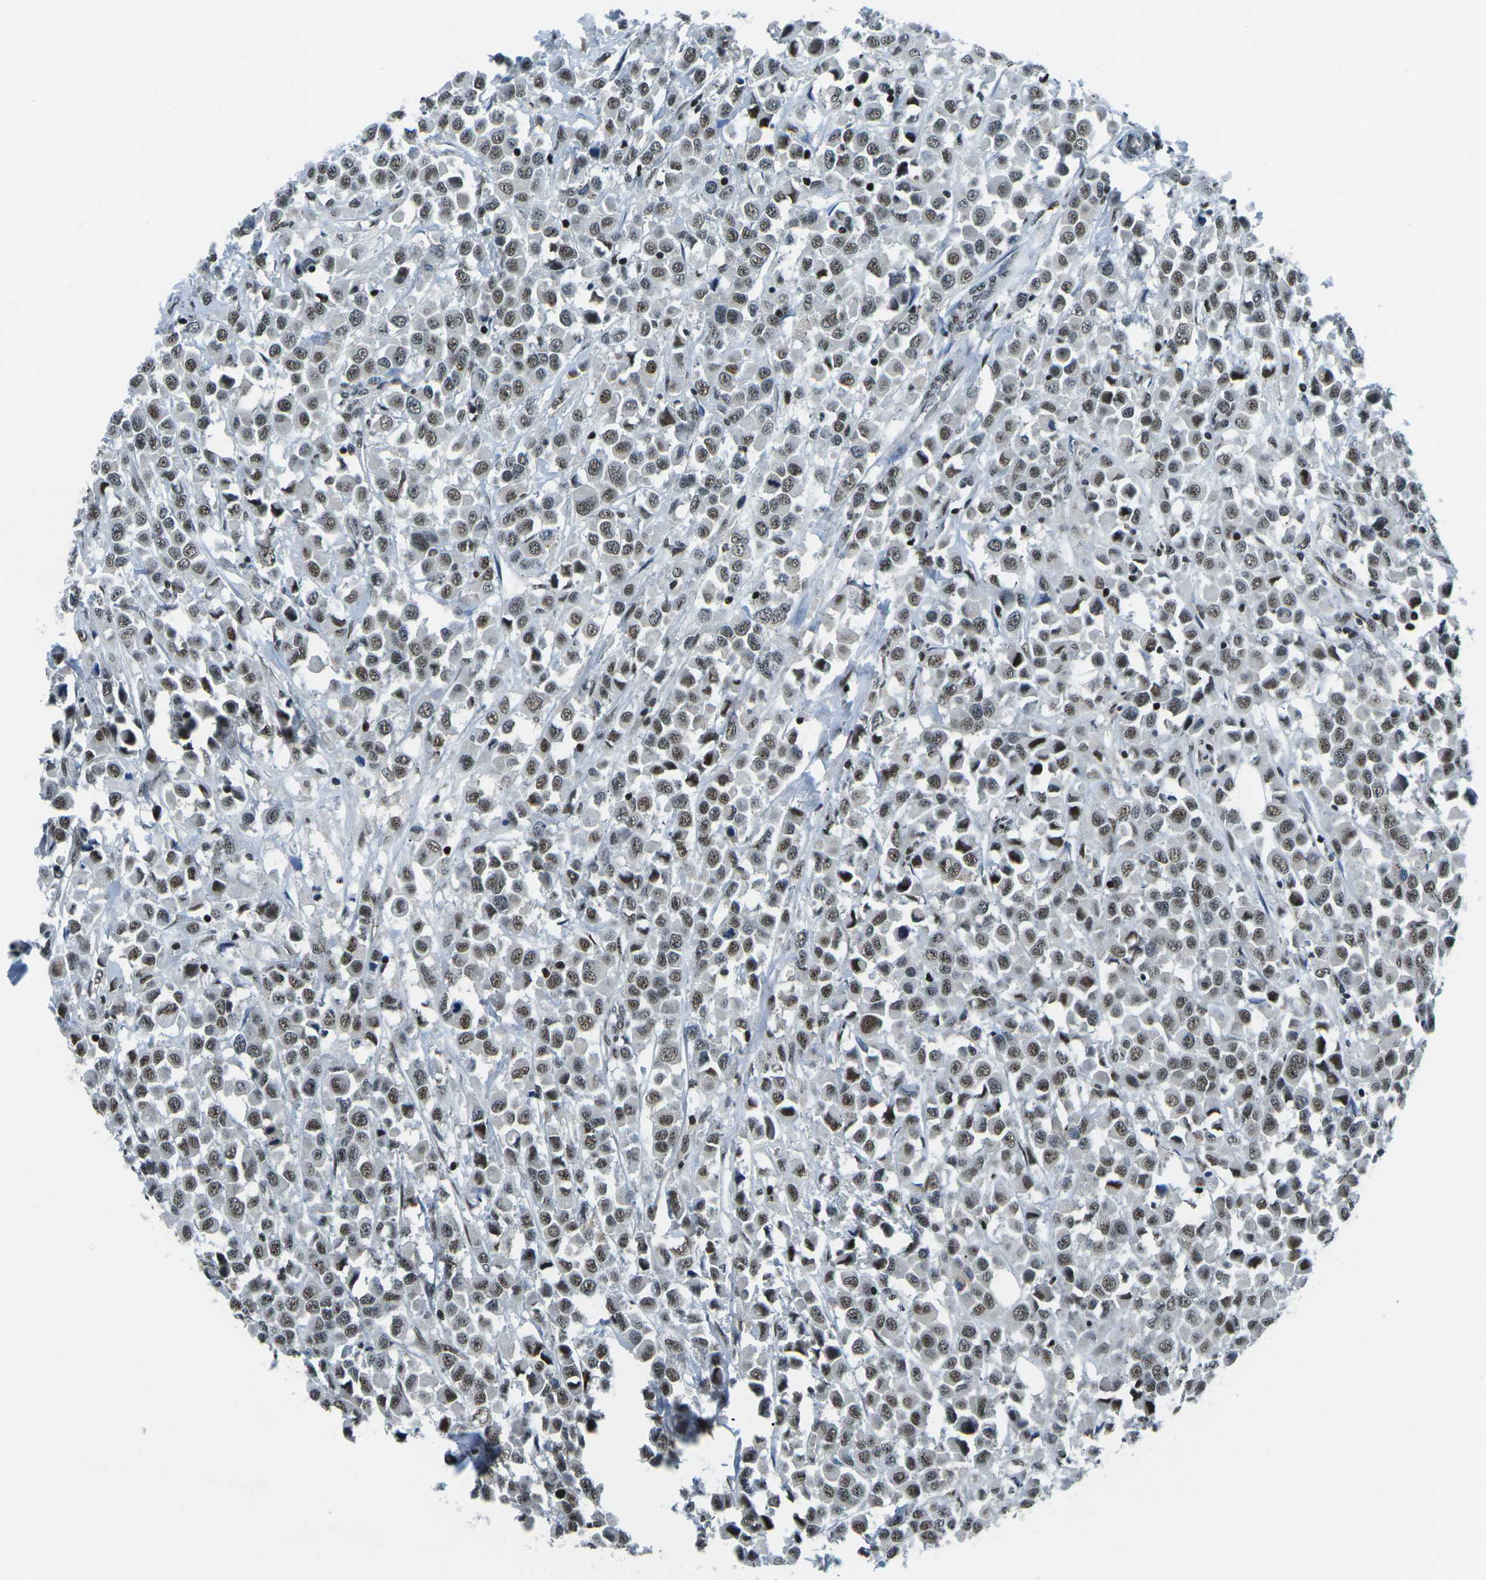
{"staining": {"intensity": "moderate", "quantity": ">75%", "location": "nuclear"}, "tissue": "breast cancer", "cell_type": "Tumor cells", "image_type": "cancer", "snomed": [{"axis": "morphology", "description": "Duct carcinoma"}, {"axis": "topography", "description": "Breast"}], "caption": "Moderate nuclear expression is seen in about >75% of tumor cells in breast cancer.", "gene": "RBL2", "patient": {"sex": "female", "age": 61}}